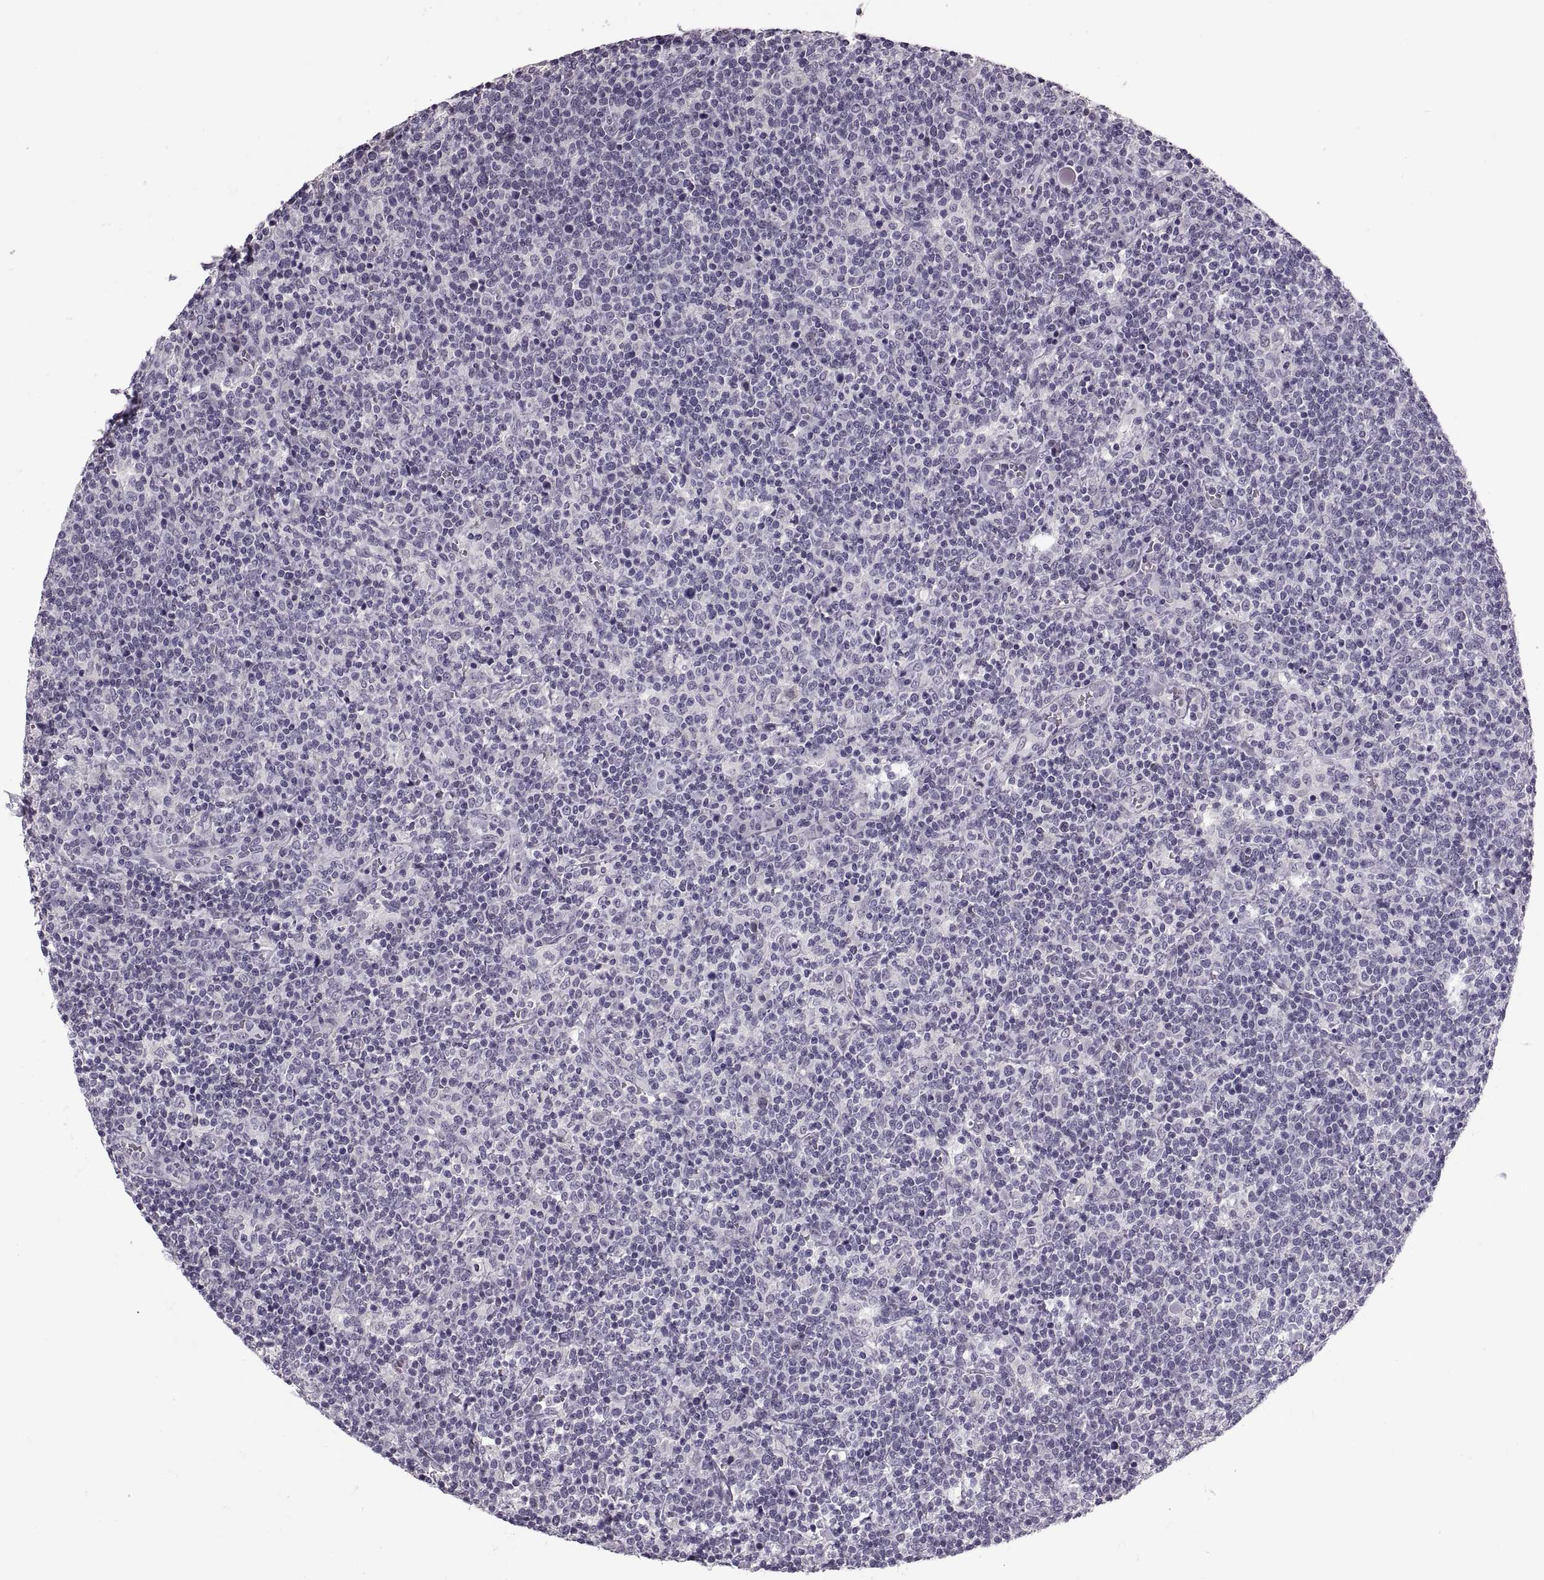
{"staining": {"intensity": "negative", "quantity": "none", "location": "none"}, "tissue": "lymphoma", "cell_type": "Tumor cells", "image_type": "cancer", "snomed": [{"axis": "morphology", "description": "Malignant lymphoma, non-Hodgkin's type, High grade"}, {"axis": "topography", "description": "Lymph node"}], "caption": "Tumor cells are negative for brown protein staining in lymphoma. Brightfield microscopy of immunohistochemistry (IHC) stained with DAB (brown) and hematoxylin (blue), captured at high magnification.", "gene": "PAGE5", "patient": {"sex": "male", "age": 61}}